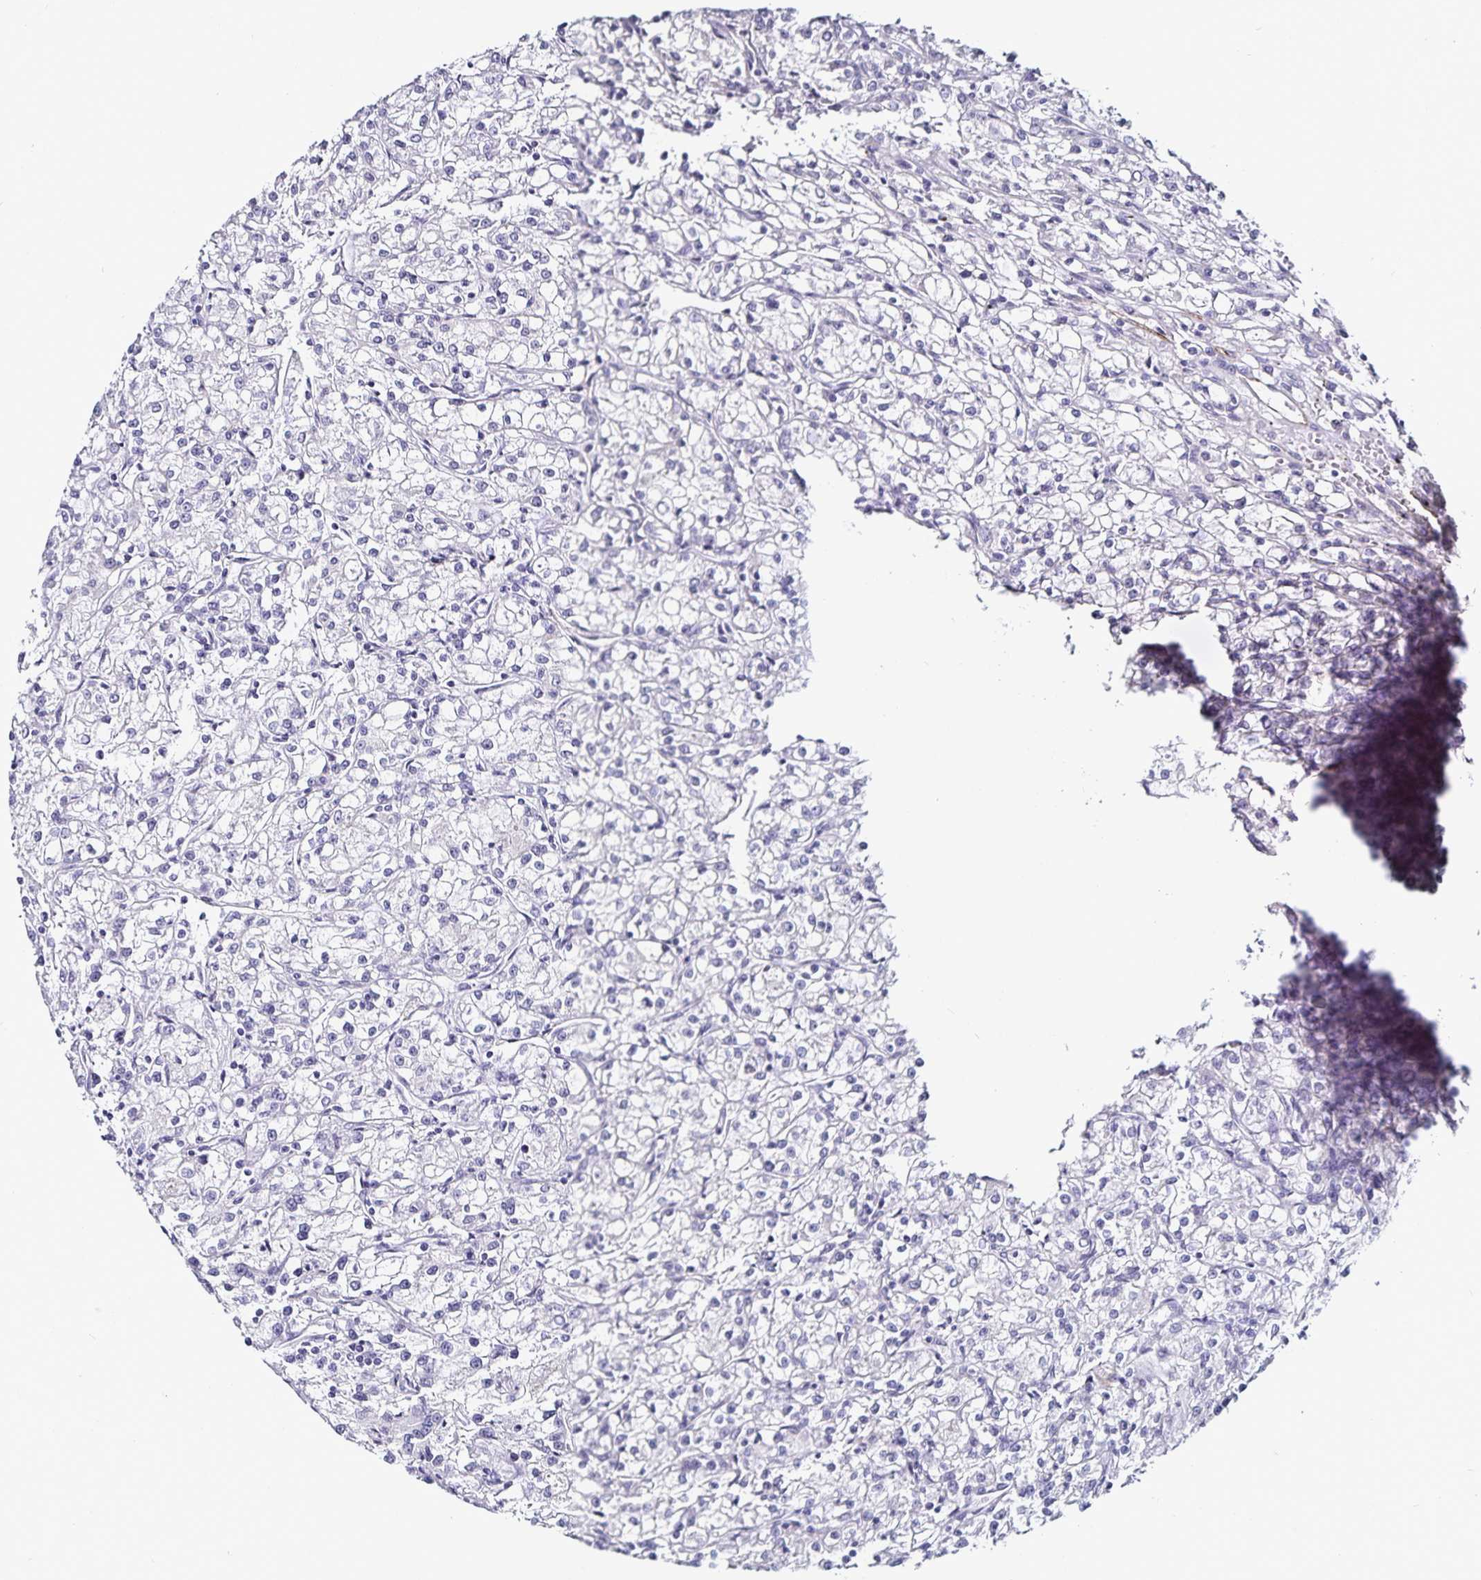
{"staining": {"intensity": "negative", "quantity": "none", "location": "none"}, "tissue": "renal cancer", "cell_type": "Tumor cells", "image_type": "cancer", "snomed": [{"axis": "morphology", "description": "Adenocarcinoma, NOS"}, {"axis": "topography", "description": "Kidney"}], "caption": "Renal cancer (adenocarcinoma) stained for a protein using IHC shows no expression tumor cells.", "gene": "TSPAN7", "patient": {"sex": "female", "age": 59}}